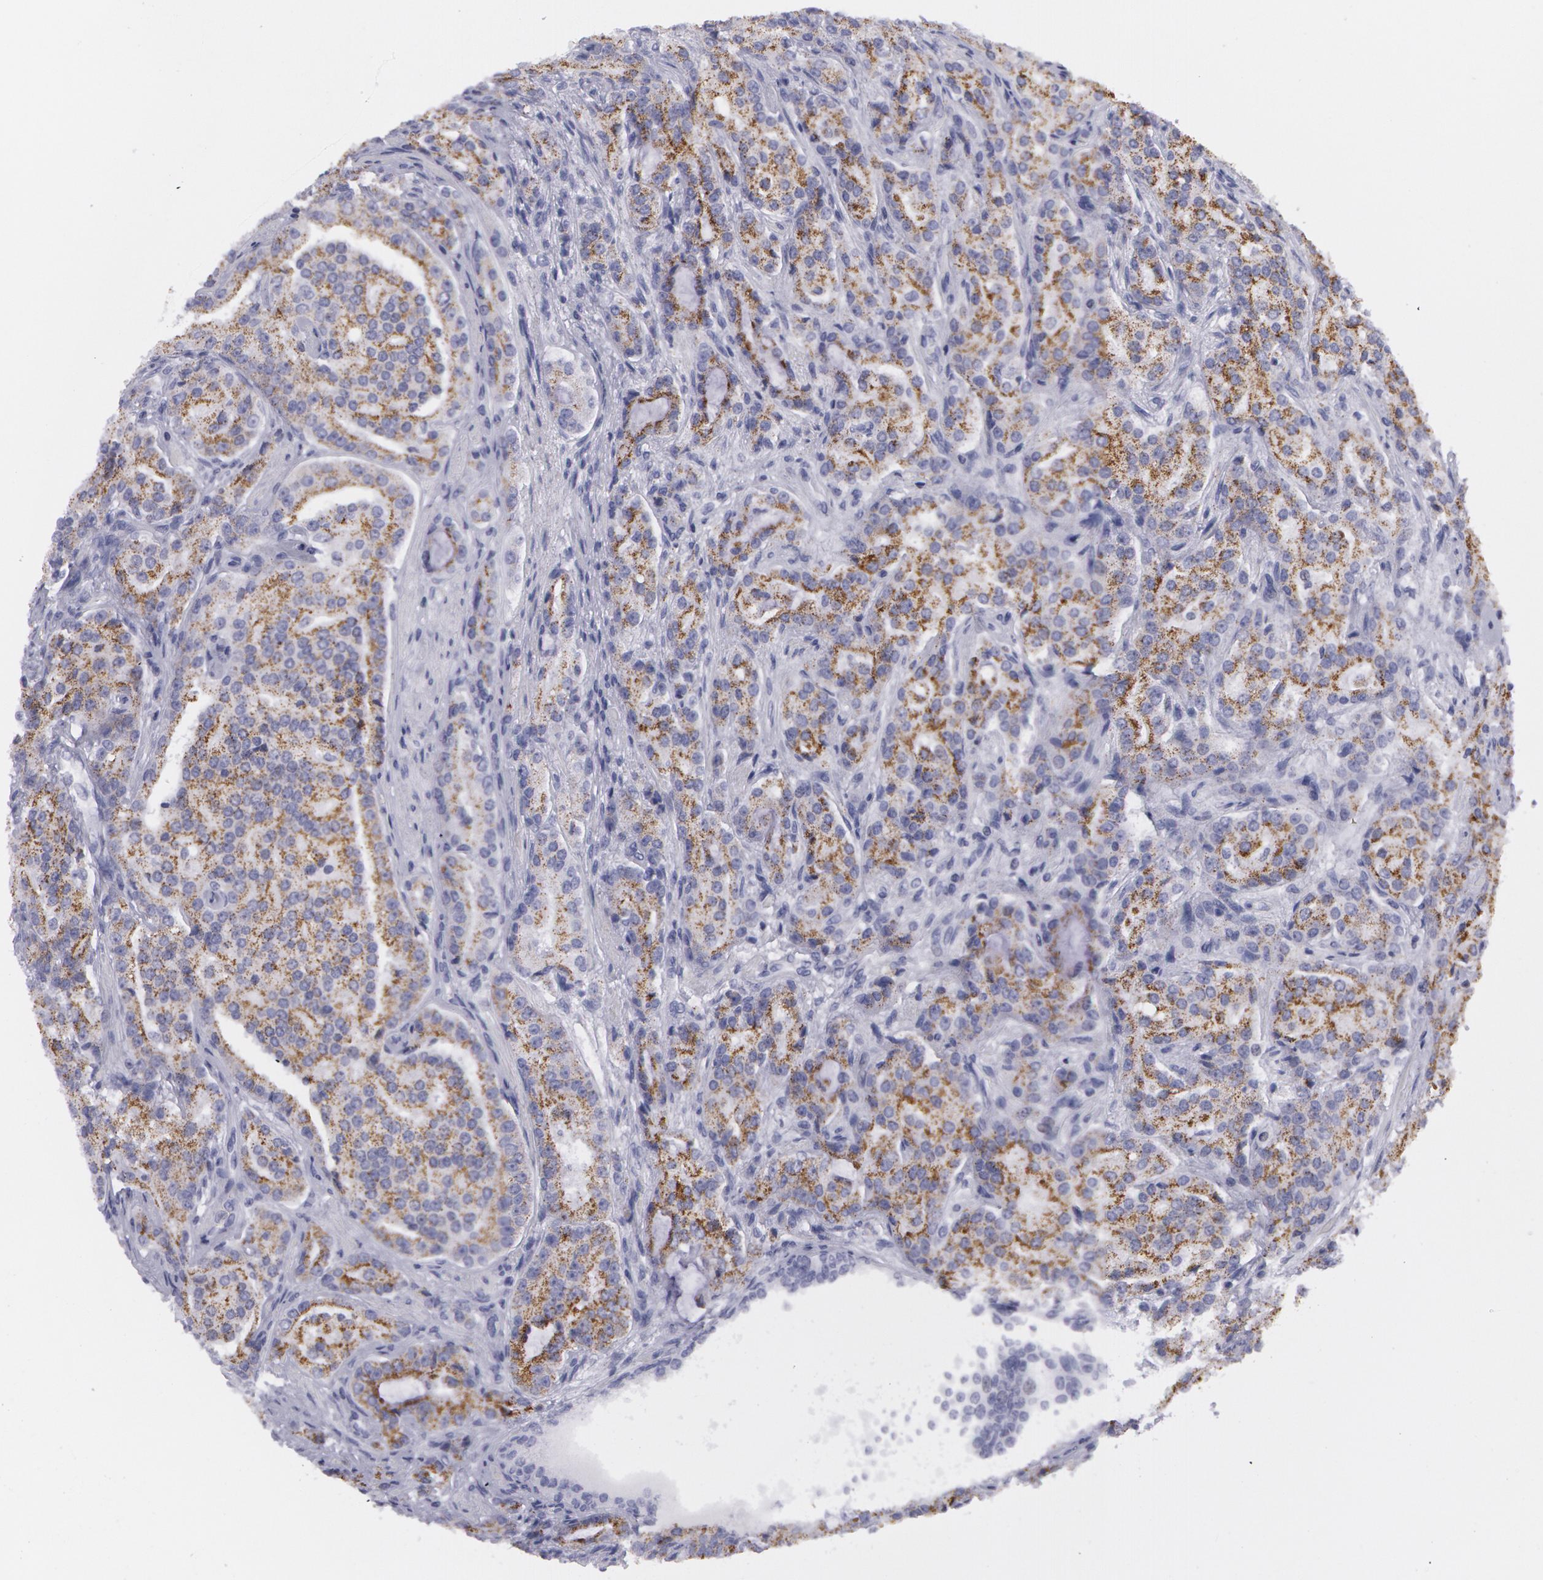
{"staining": {"intensity": "moderate", "quantity": ">75%", "location": "cytoplasmic/membranous"}, "tissue": "prostate cancer", "cell_type": "Tumor cells", "image_type": "cancer", "snomed": [{"axis": "morphology", "description": "Adenocarcinoma, Medium grade"}, {"axis": "topography", "description": "Prostate"}], "caption": "This is a histology image of IHC staining of adenocarcinoma (medium-grade) (prostate), which shows moderate expression in the cytoplasmic/membranous of tumor cells.", "gene": "AMACR", "patient": {"sex": "male", "age": 72}}